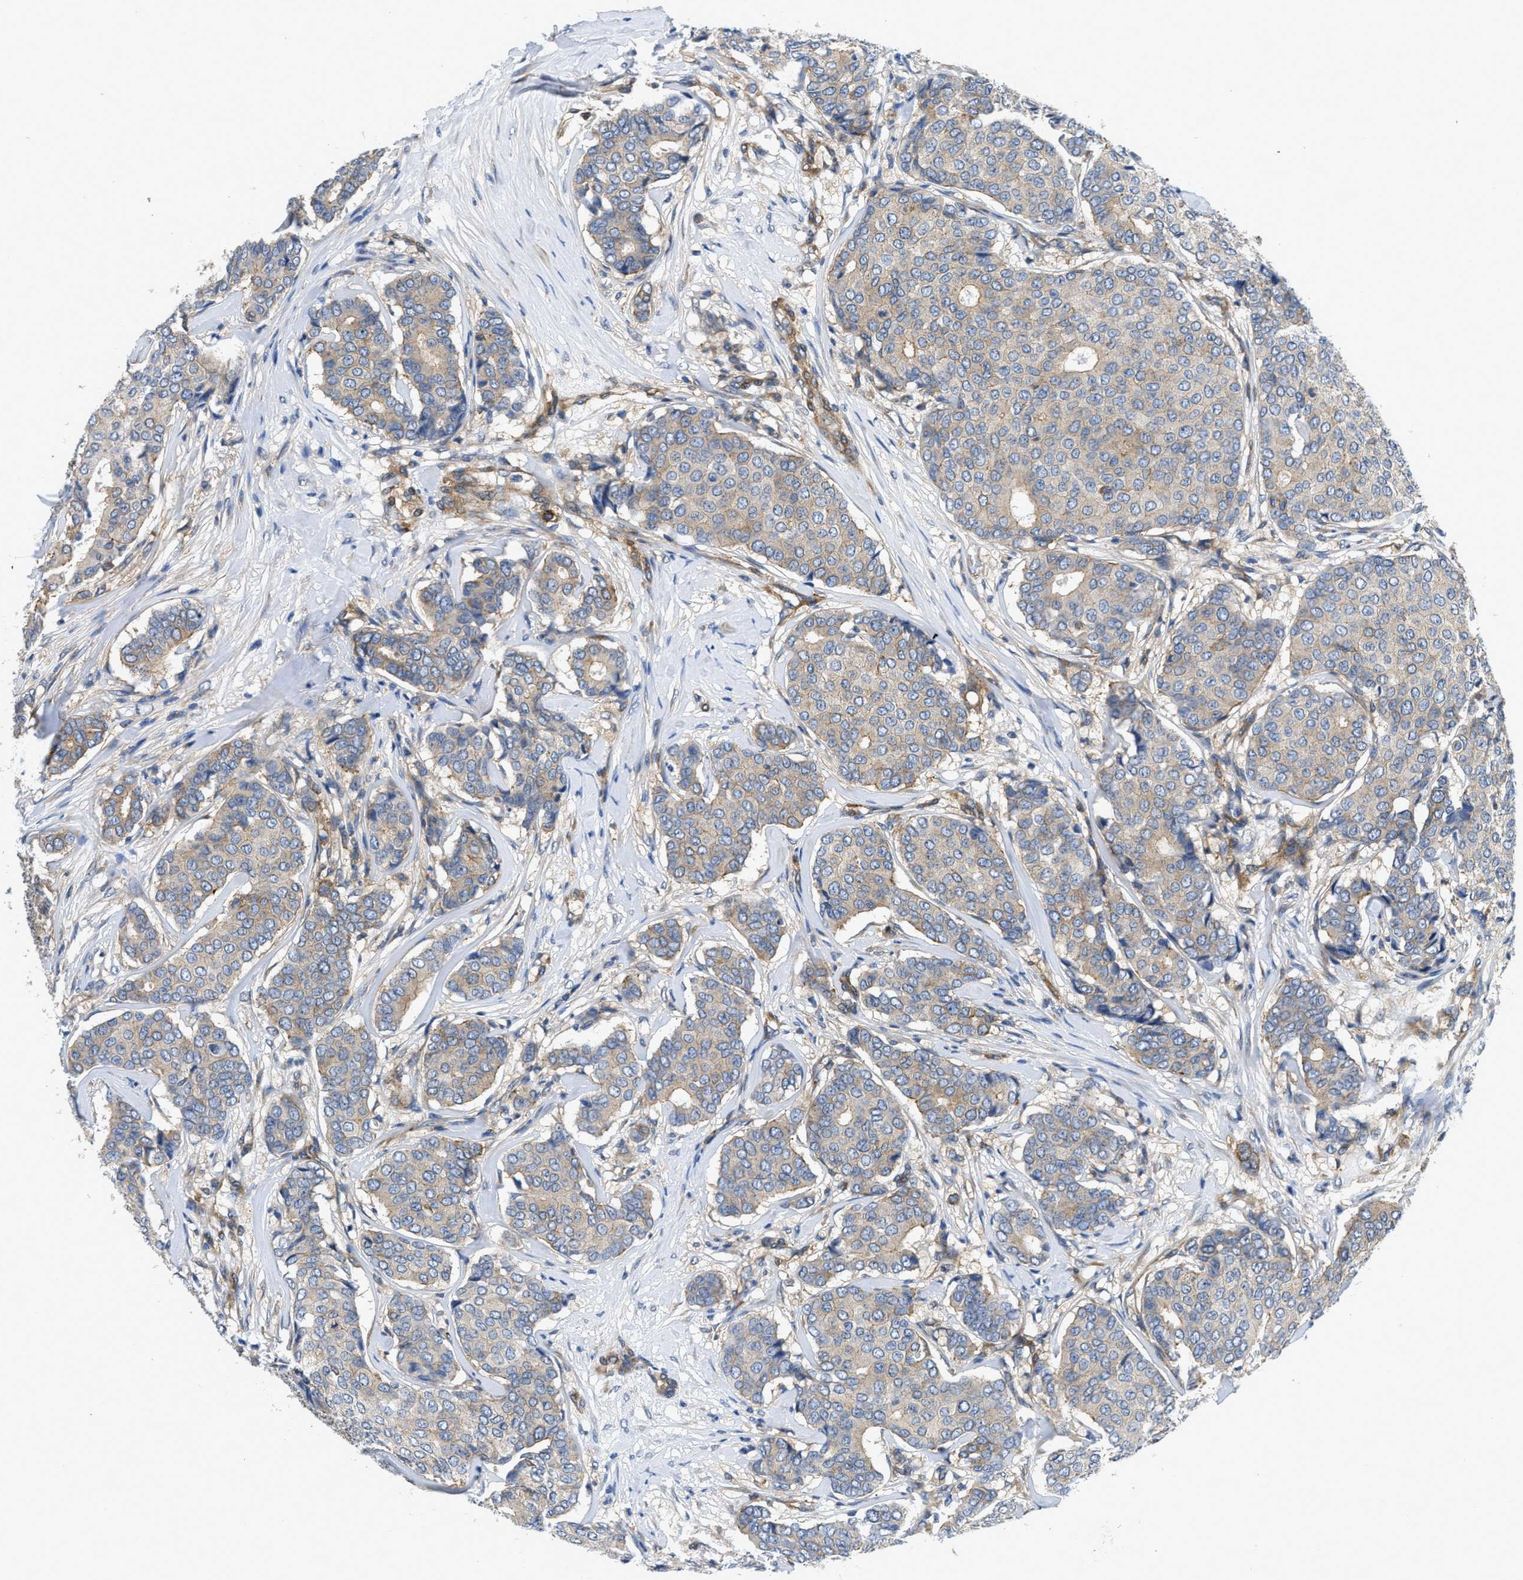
{"staining": {"intensity": "moderate", "quantity": "<25%", "location": "cytoplasmic/membranous"}, "tissue": "breast cancer", "cell_type": "Tumor cells", "image_type": "cancer", "snomed": [{"axis": "morphology", "description": "Duct carcinoma"}, {"axis": "topography", "description": "Breast"}], "caption": "Protein expression analysis of human breast cancer (infiltrating ductal carcinoma) reveals moderate cytoplasmic/membranous staining in approximately <25% of tumor cells. The staining was performed using DAB, with brown indicating positive protein expression. Nuclei are stained blue with hematoxylin.", "gene": "RAPH1", "patient": {"sex": "female", "age": 75}}